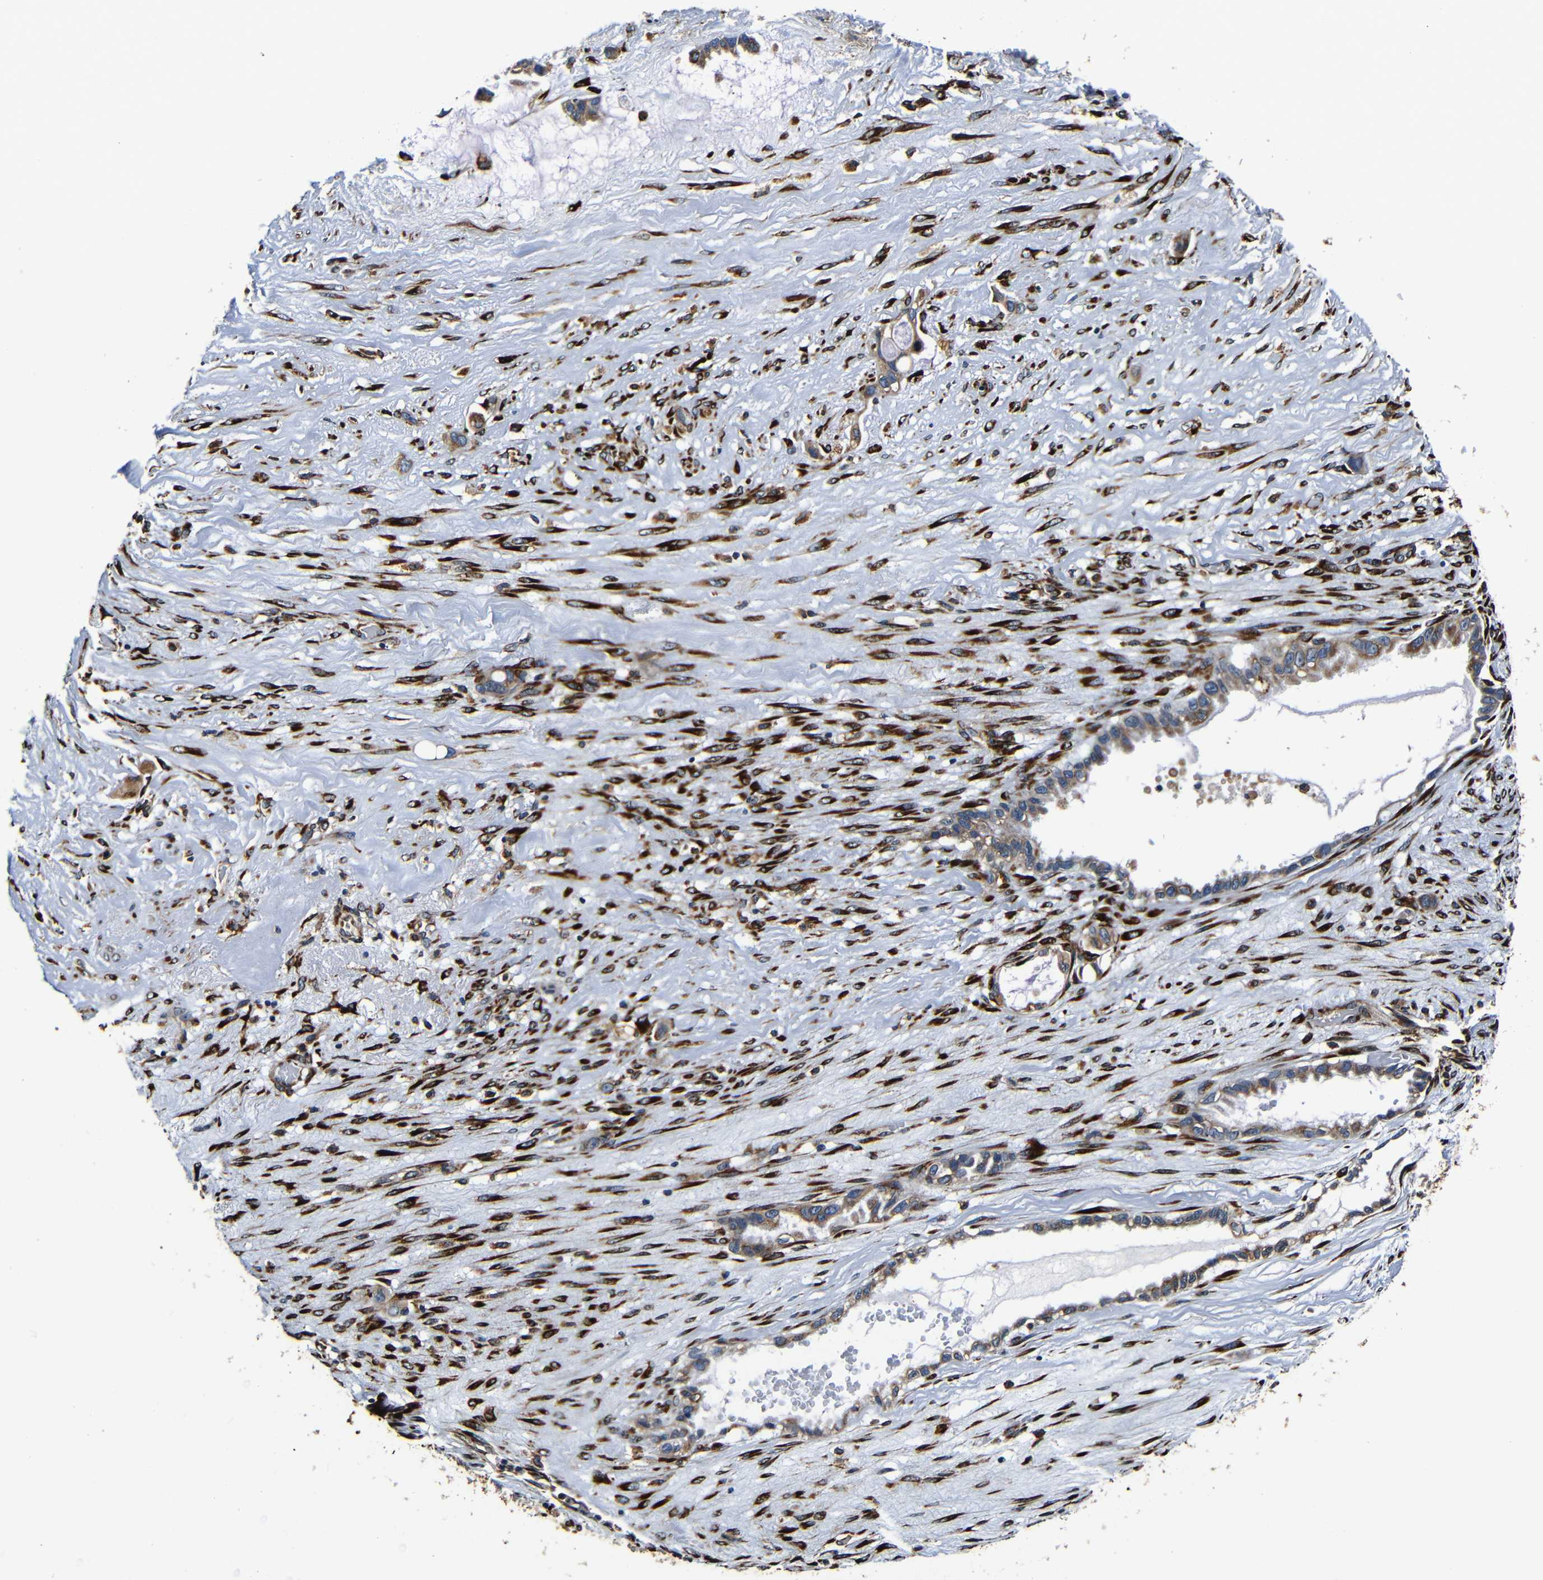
{"staining": {"intensity": "moderate", "quantity": ">75%", "location": "cytoplasmic/membranous"}, "tissue": "liver cancer", "cell_type": "Tumor cells", "image_type": "cancer", "snomed": [{"axis": "morphology", "description": "Cholangiocarcinoma"}, {"axis": "topography", "description": "Liver"}], "caption": "Protein staining by IHC demonstrates moderate cytoplasmic/membranous positivity in approximately >75% of tumor cells in liver cancer.", "gene": "RRBP1", "patient": {"sex": "female", "age": 65}}